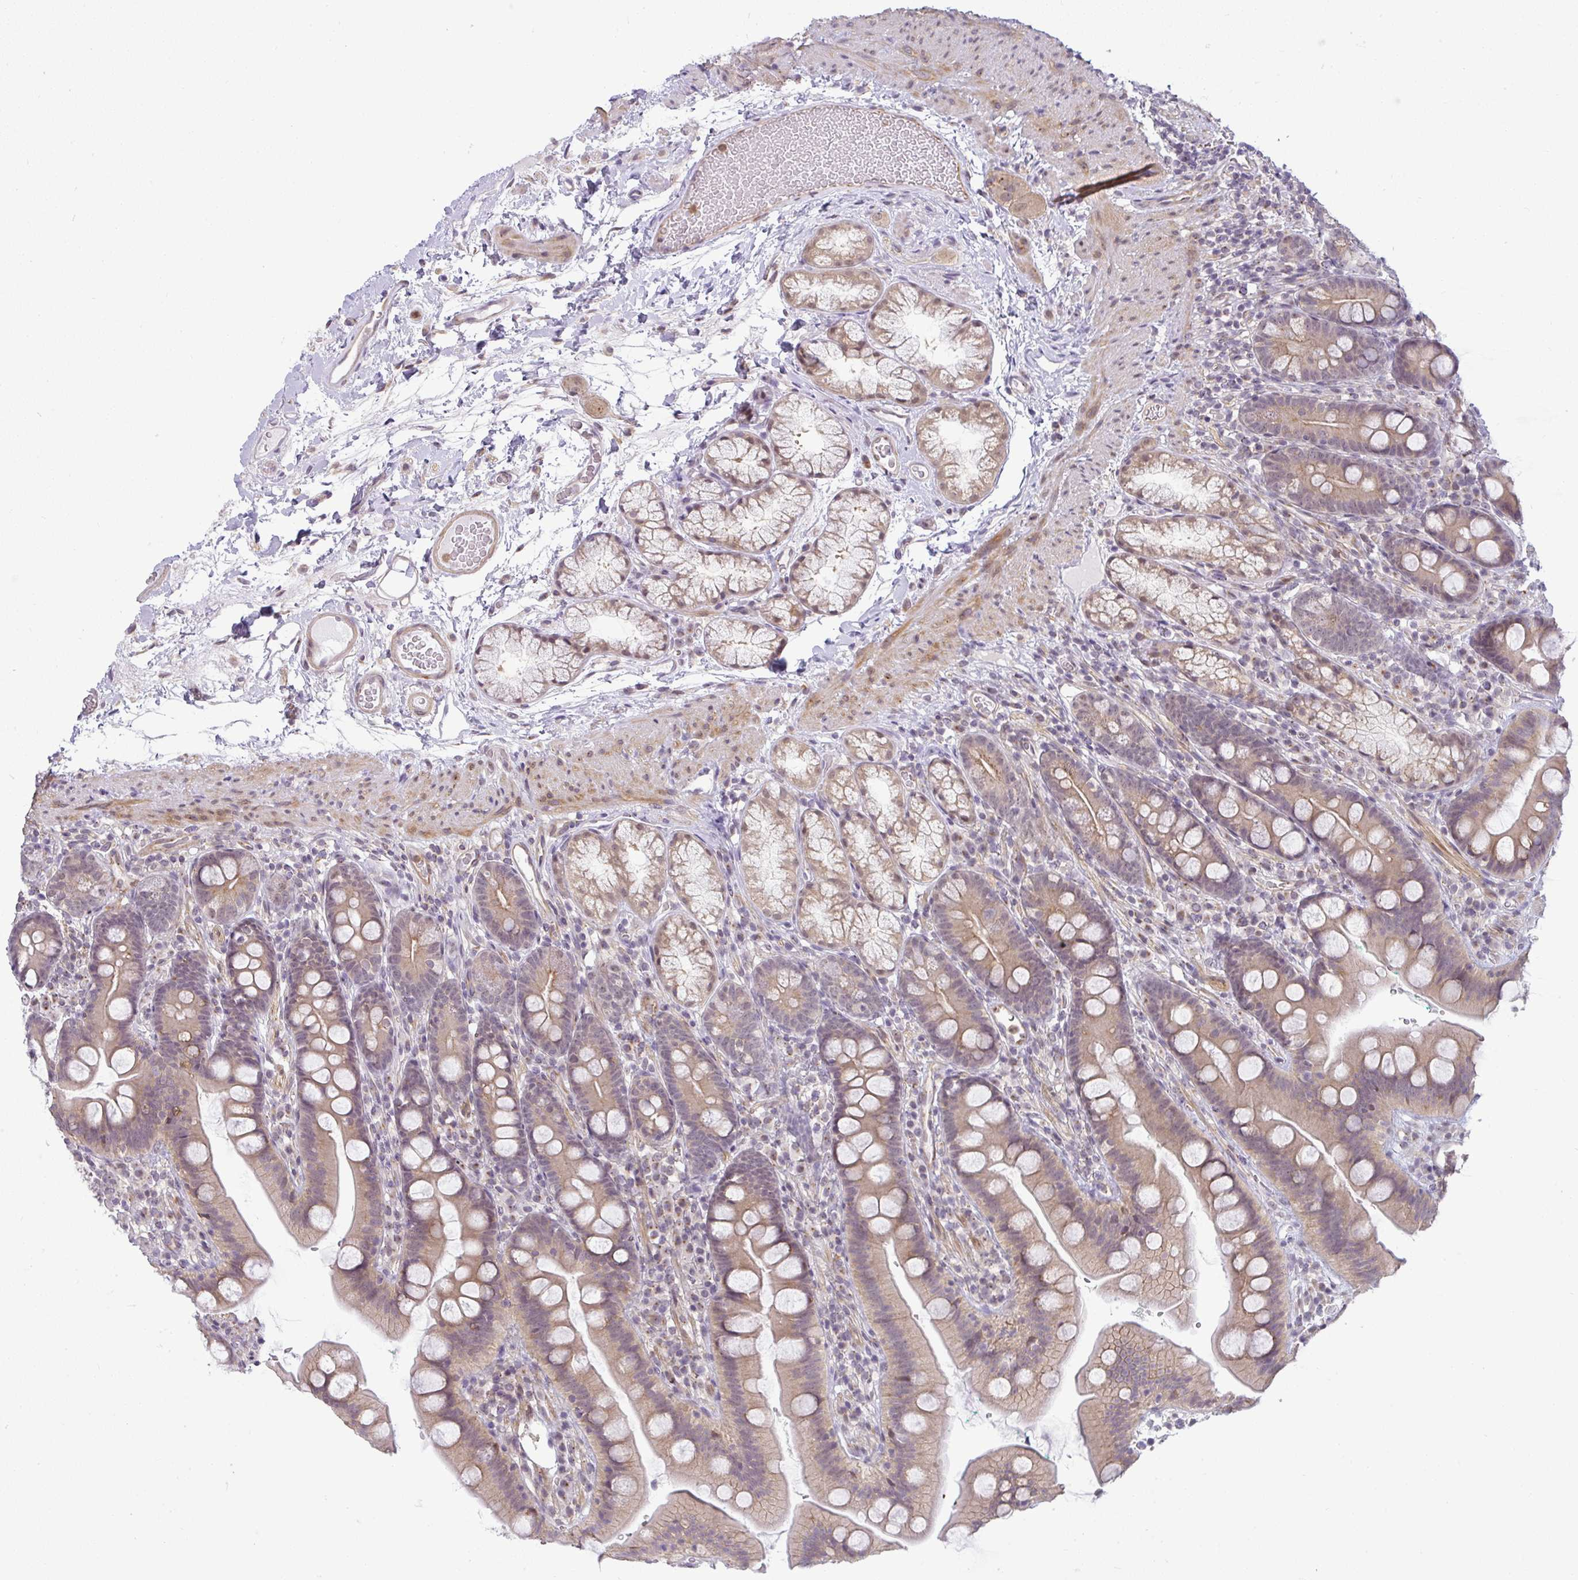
{"staining": {"intensity": "weak", "quantity": "25%-75%", "location": "cytoplasmic/membranous"}, "tissue": "duodenum", "cell_type": "Glandular cells", "image_type": "normal", "snomed": [{"axis": "morphology", "description": "Normal tissue, NOS"}, {"axis": "topography", "description": "Duodenum"}], "caption": "Duodenum stained for a protein reveals weak cytoplasmic/membranous positivity in glandular cells. Immunohistochemistry stains the protein in brown and the nuclei are stained blue.", "gene": "DZIP1", "patient": {"sex": "female", "age": 67}}